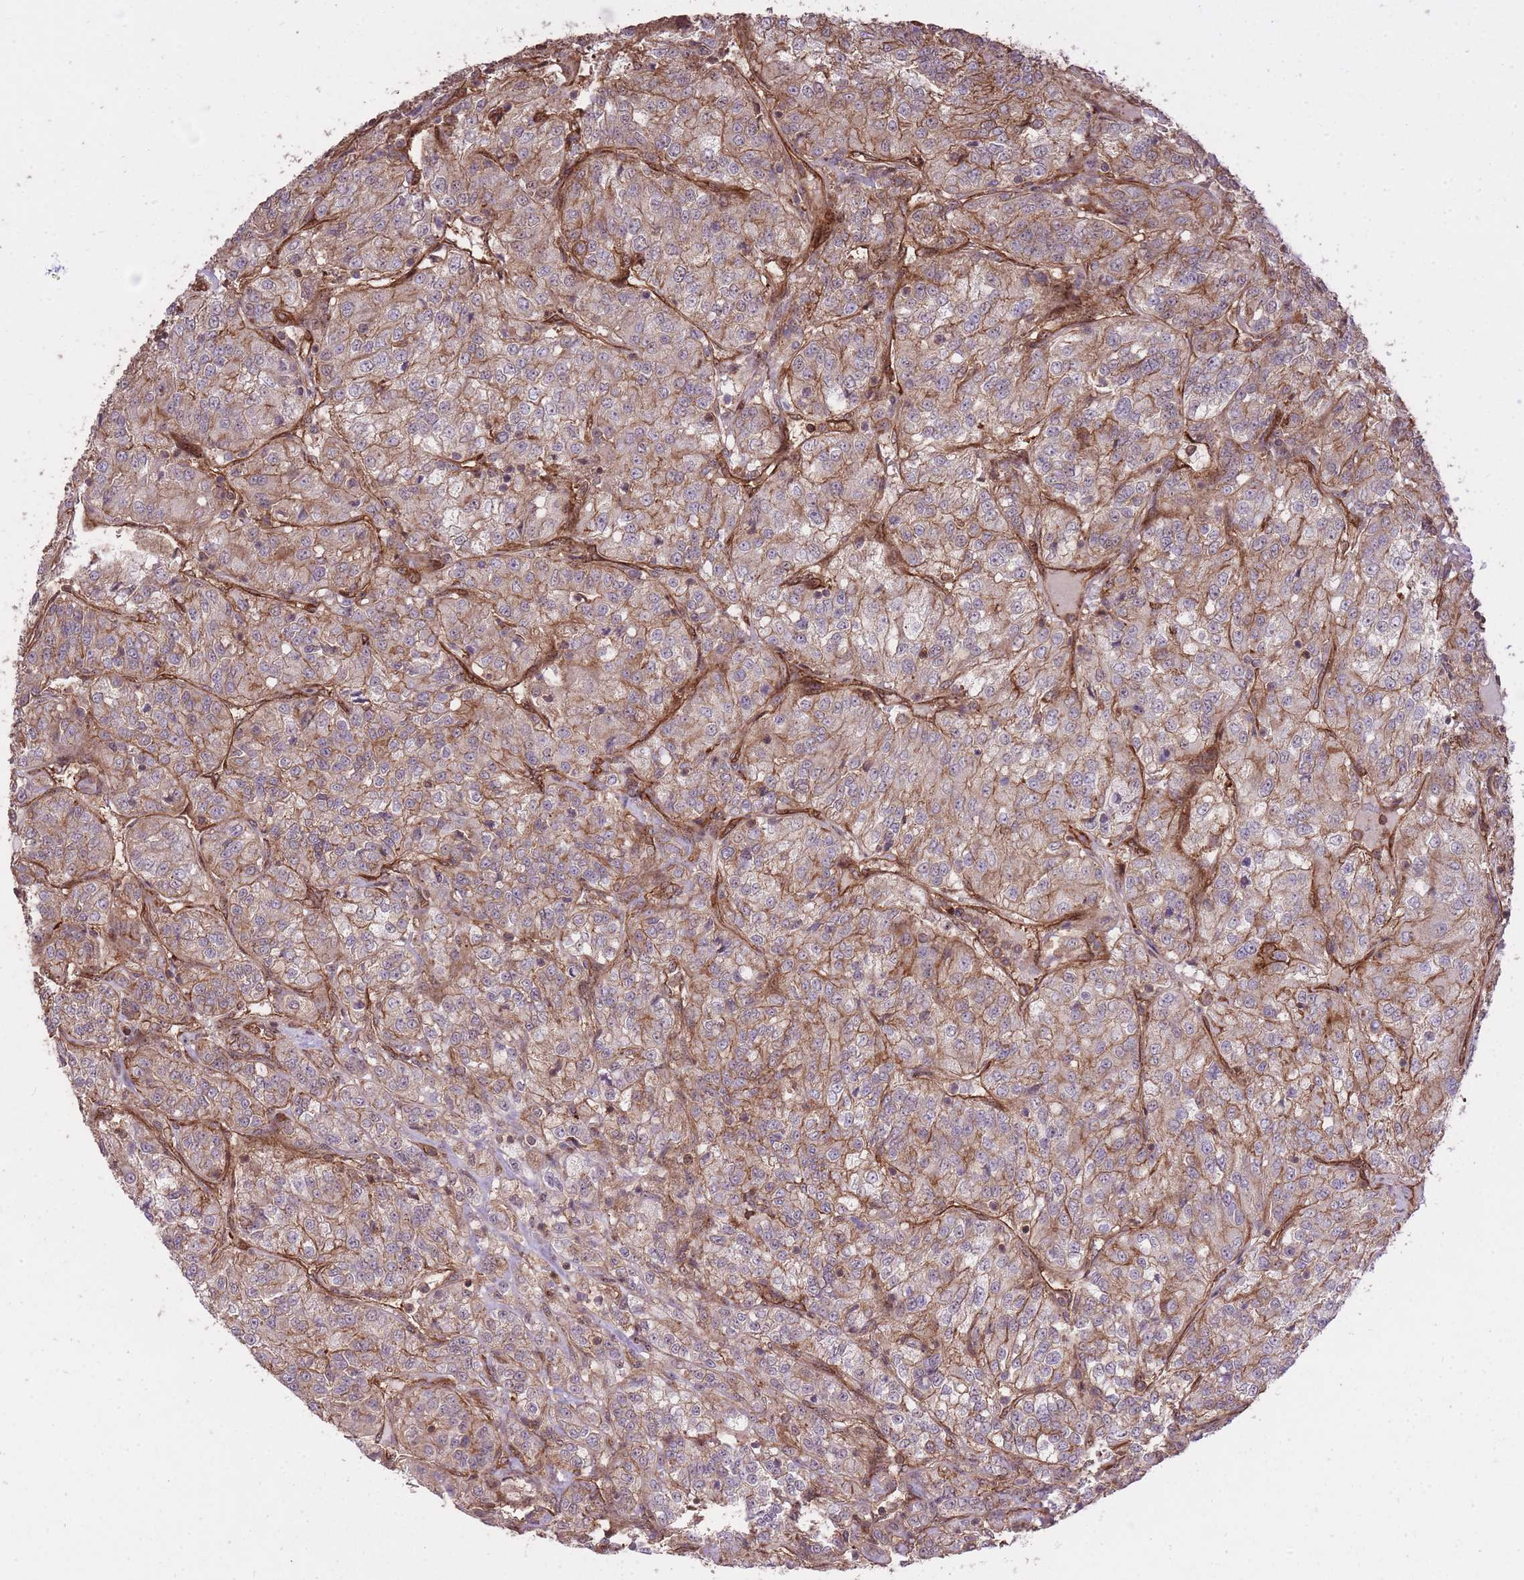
{"staining": {"intensity": "moderate", "quantity": ">75%", "location": "cytoplasmic/membranous"}, "tissue": "renal cancer", "cell_type": "Tumor cells", "image_type": "cancer", "snomed": [{"axis": "morphology", "description": "Adenocarcinoma, NOS"}, {"axis": "topography", "description": "Kidney"}], "caption": "Tumor cells display moderate cytoplasmic/membranous positivity in about >75% of cells in renal cancer. The protein is stained brown, and the nuclei are stained in blue (DAB IHC with brightfield microscopy, high magnification).", "gene": "PLD1", "patient": {"sex": "female", "age": 63}}